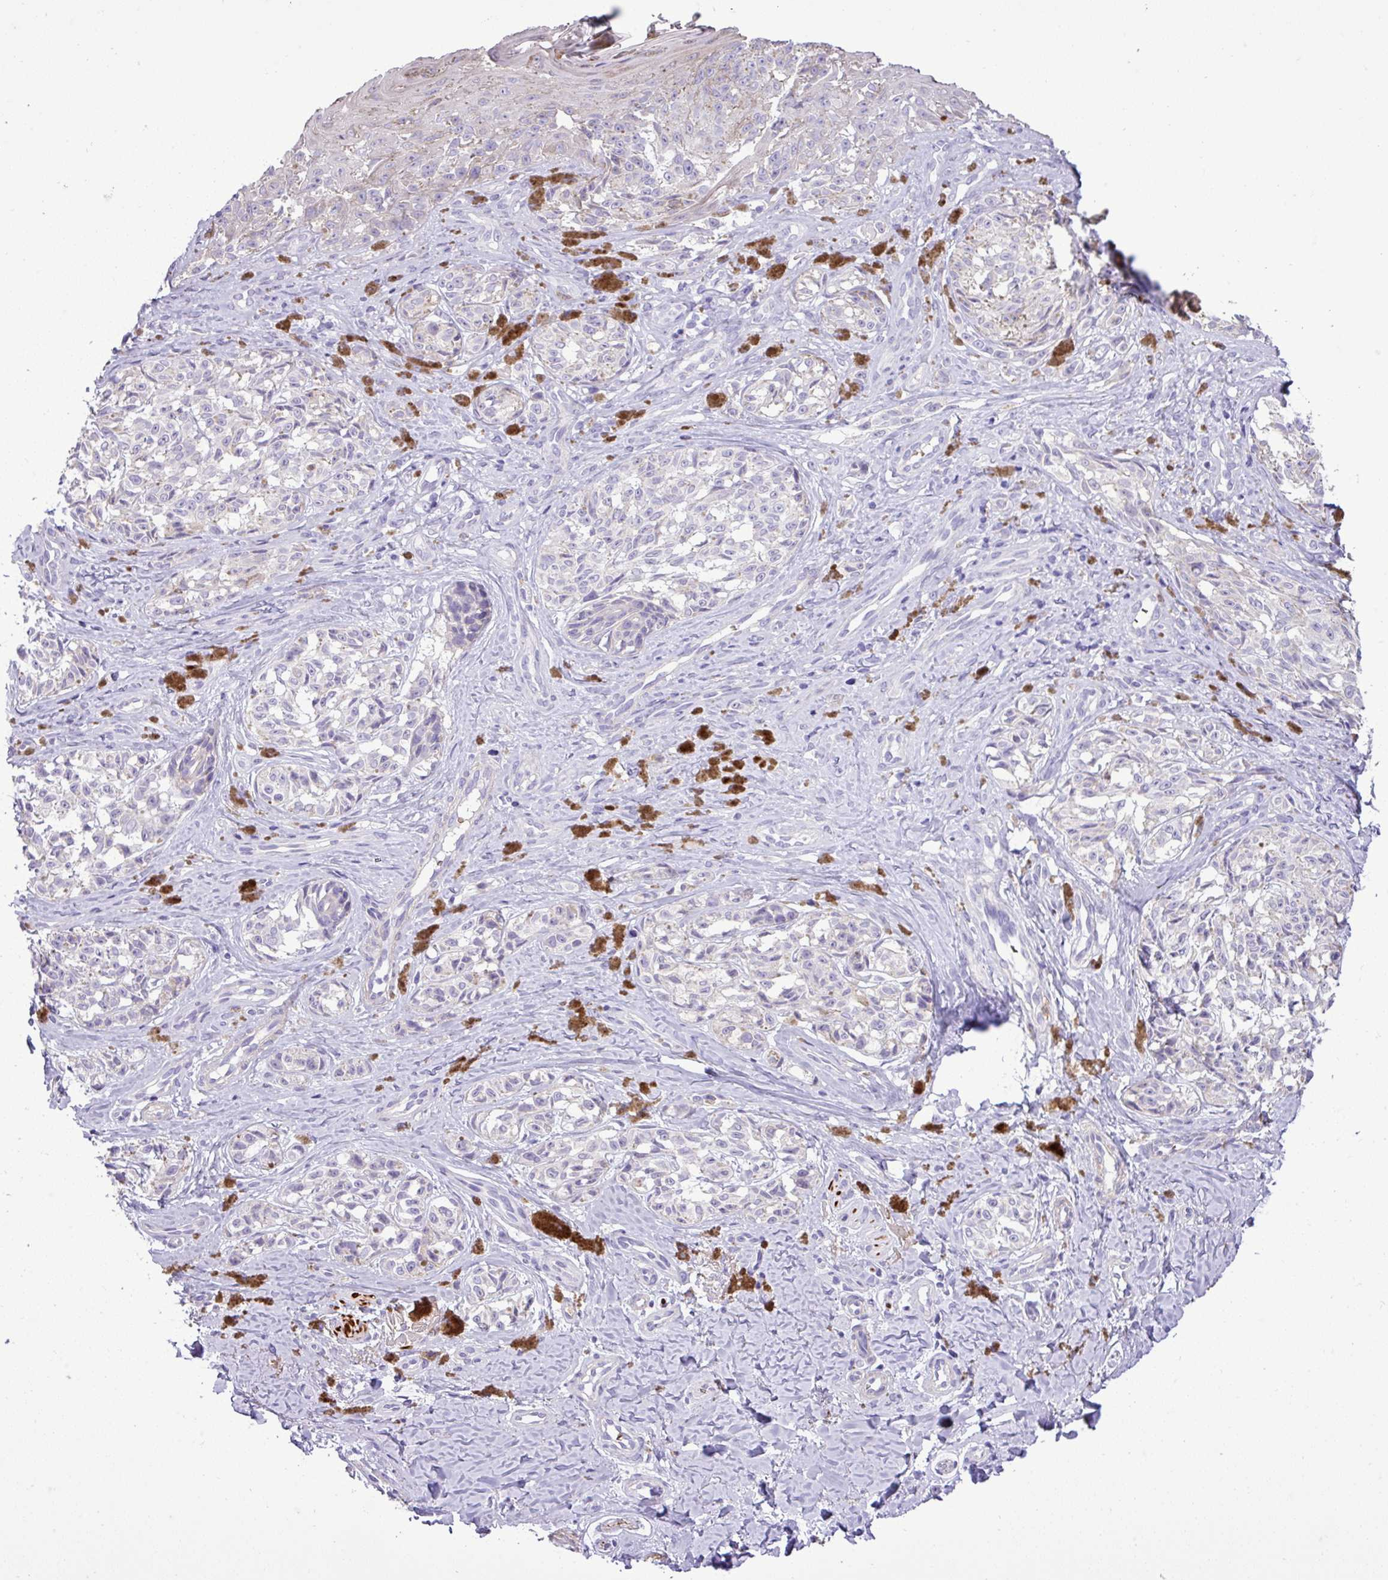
{"staining": {"intensity": "negative", "quantity": "none", "location": "none"}, "tissue": "melanoma", "cell_type": "Tumor cells", "image_type": "cancer", "snomed": [{"axis": "morphology", "description": "Malignant melanoma, NOS"}, {"axis": "topography", "description": "Skin"}], "caption": "Tumor cells are negative for brown protein staining in malignant melanoma.", "gene": "MGAT4B", "patient": {"sex": "female", "age": 65}}